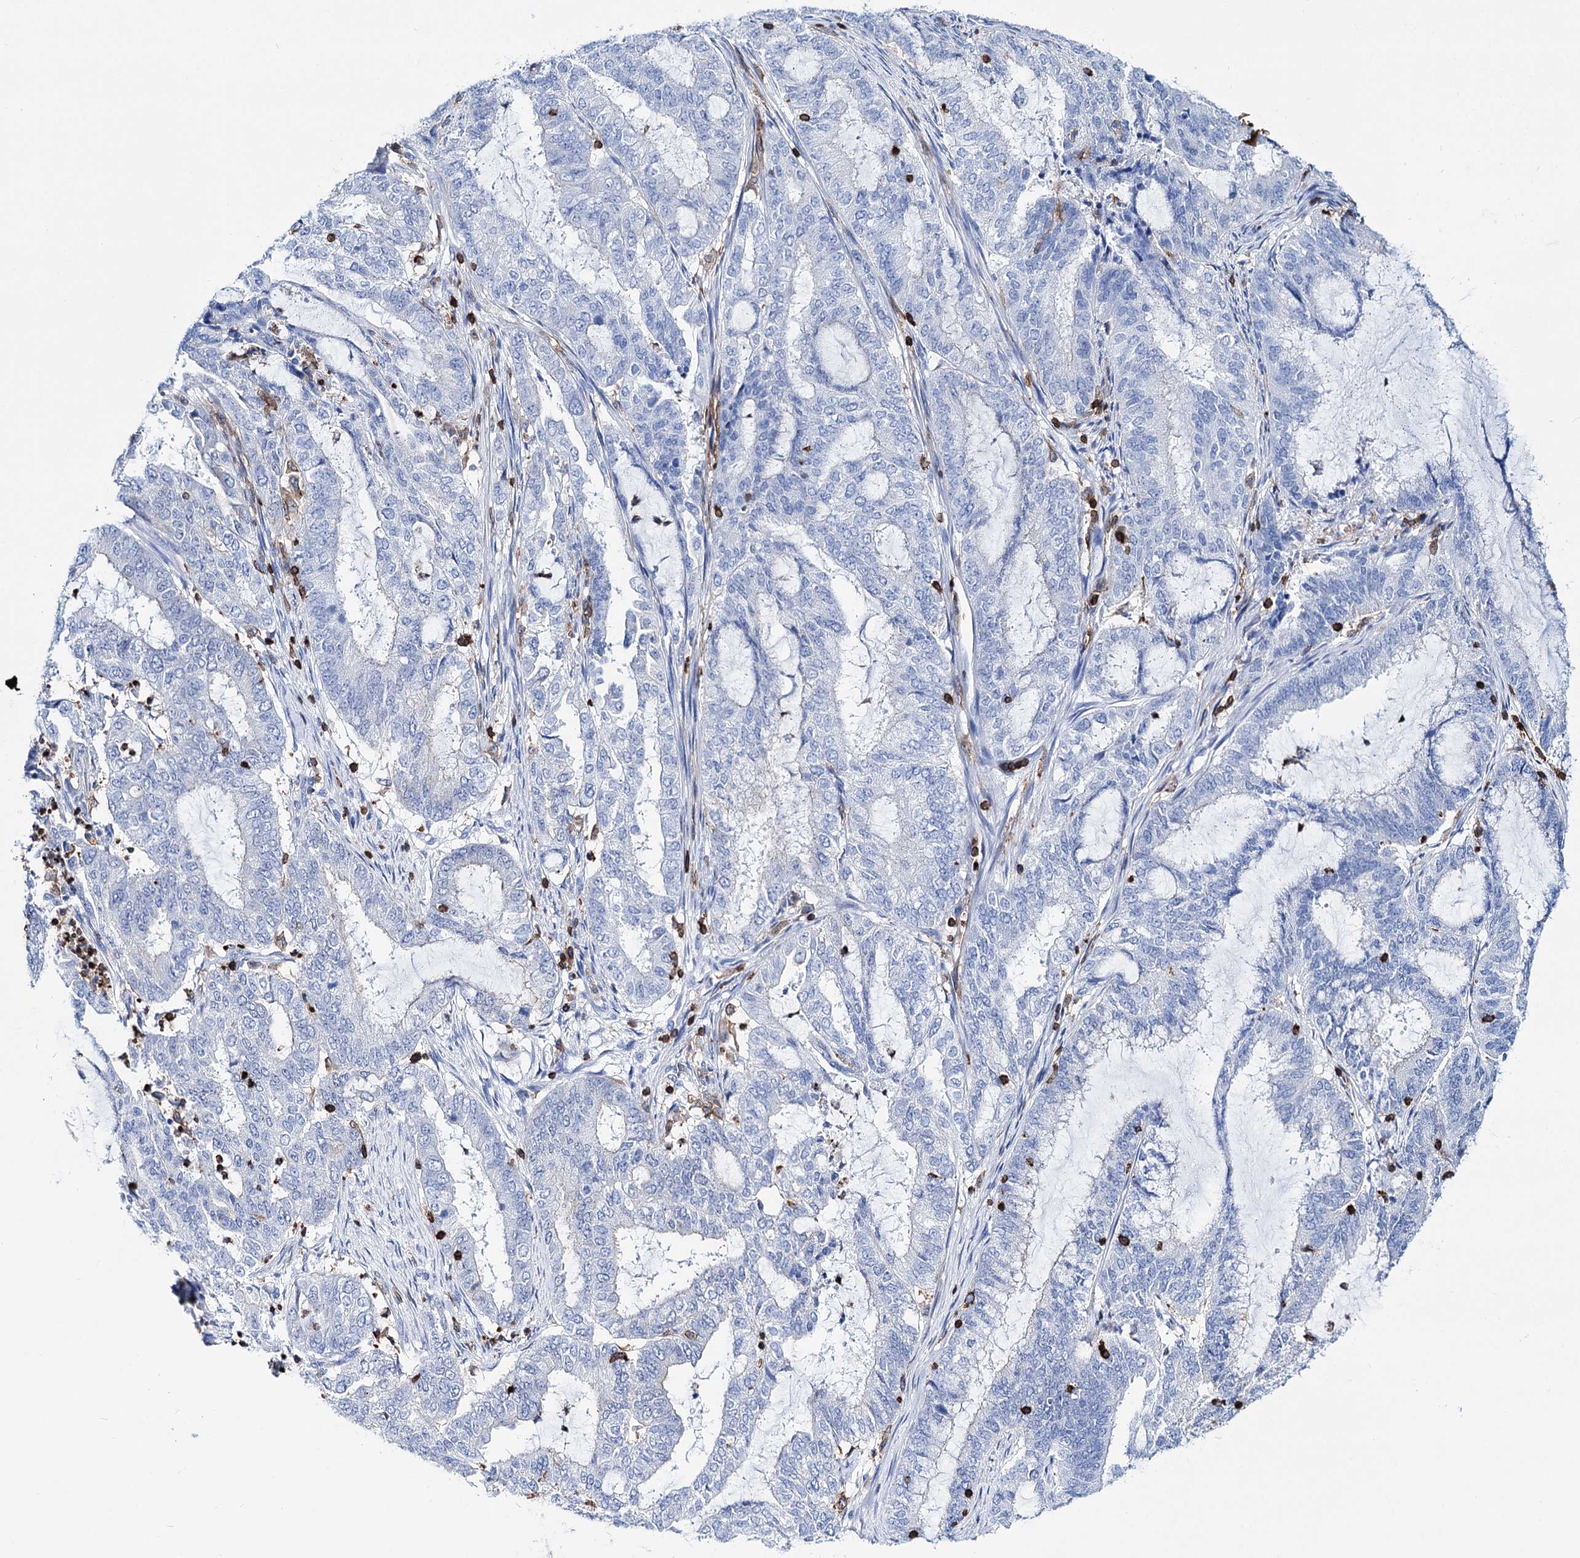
{"staining": {"intensity": "negative", "quantity": "none", "location": "none"}, "tissue": "endometrial cancer", "cell_type": "Tumor cells", "image_type": "cancer", "snomed": [{"axis": "morphology", "description": "Adenocarcinoma, NOS"}, {"axis": "topography", "description": "Endometrium"}], "caption": "High magnification brightfield microscopy of adenocarcinoma (endometrial) stained with DAB (brown) and counterstained with hematoxylin (blue): tumor cells show no significant staining.", "gene": "DEF6", "patient": {"sex": "female", "age": 51}}